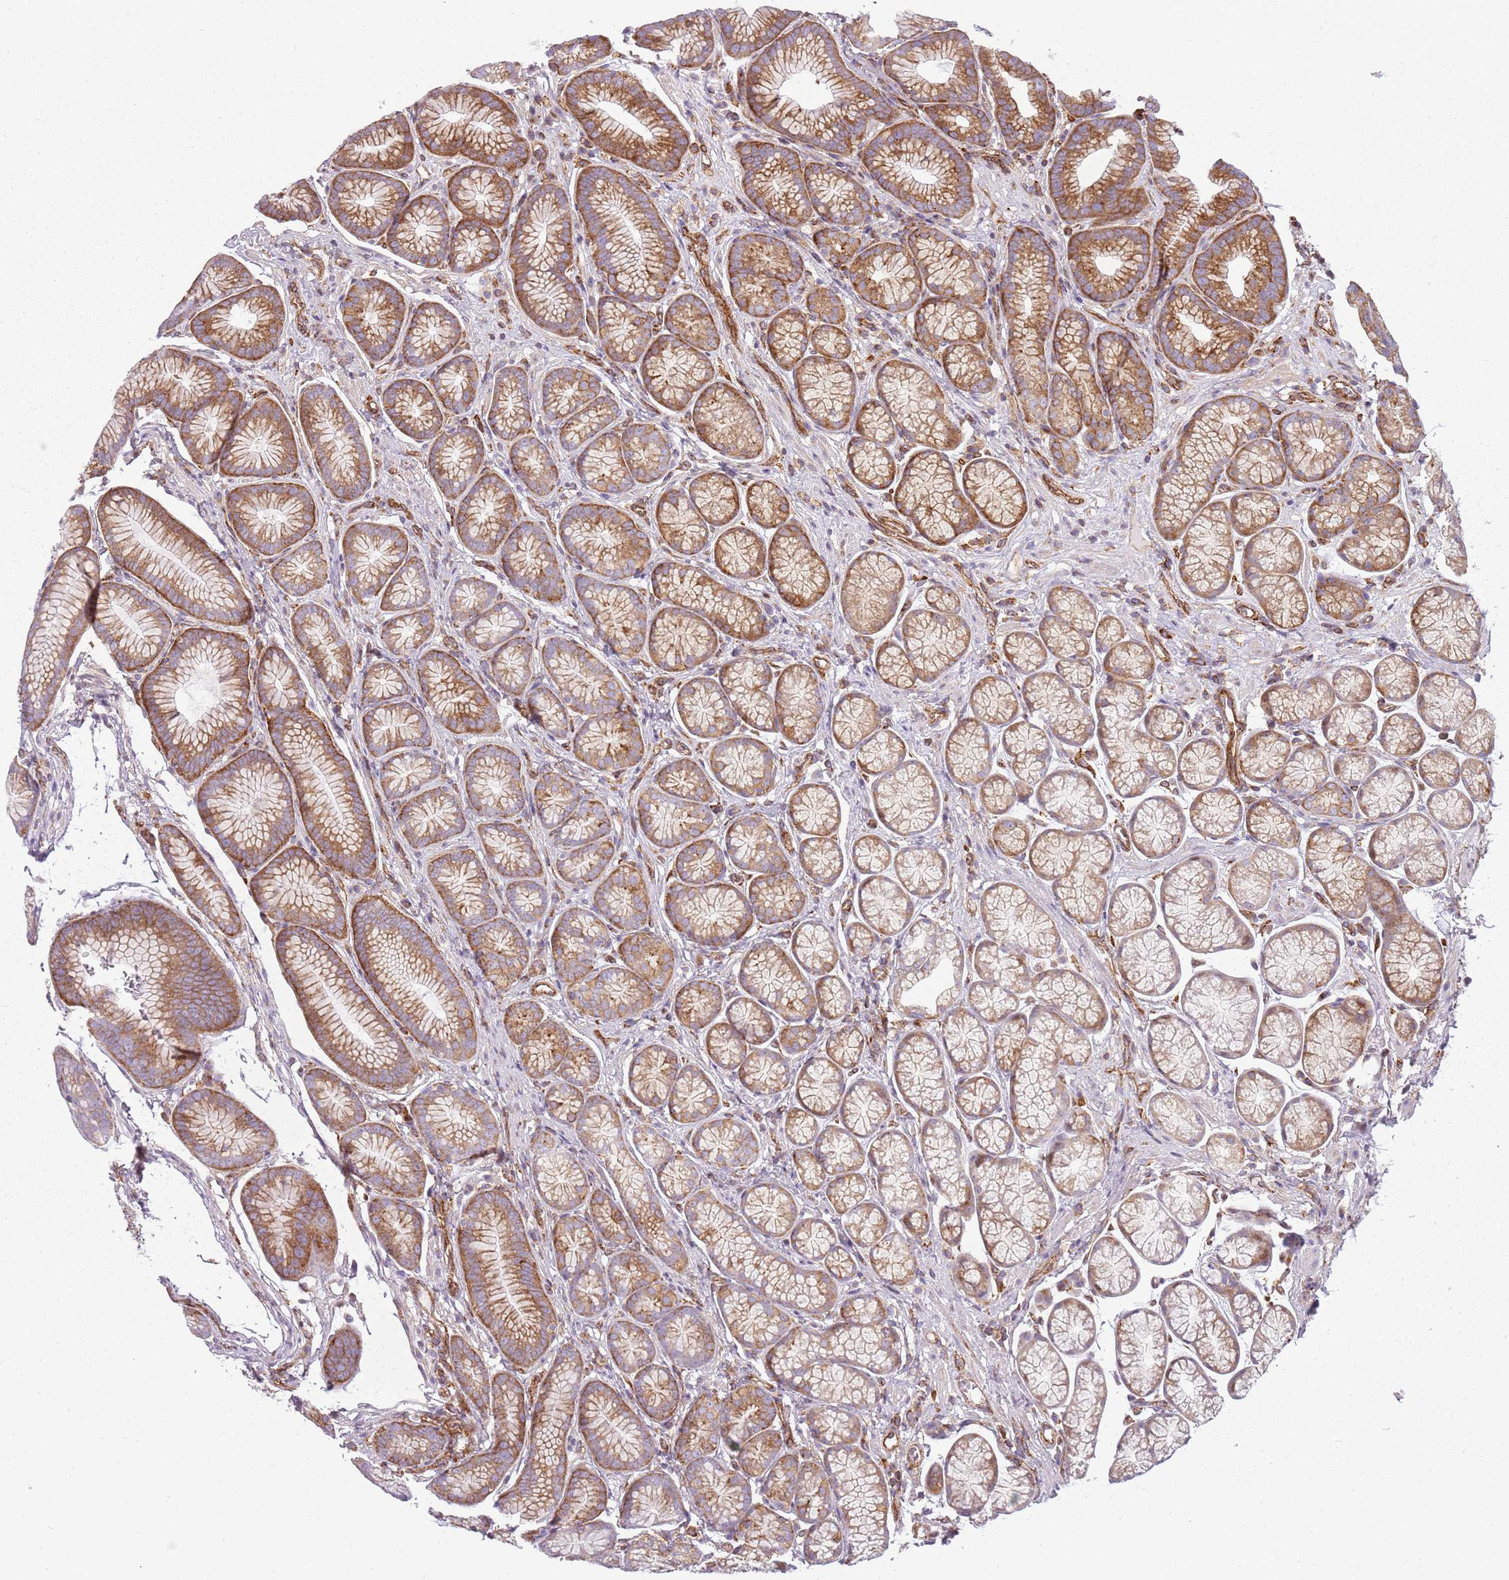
{"staining": {"intensity": "moderate", "quantity": "25%-75%", "location": "cytoplasmic/membranous"}, "tissue": "stomach", "cell_type": "Glandular cells", "image_type": "normal", "snomed": [{"axis": "morphology", "description": "Normal tissue, NOS"}, {"axis": "topography", "description": "Stomach"}], "caption": "Immunohistochemical staining of unremarkable stomach shows medium levels of moderate cytoplasmic/membranous expression in approximately 25%-75% of glandular cells. The protein is shown in brown color, while the nuclei are stained blue.", "gene": "SNX1", "patient": {"sex": "male", "age": 42}}